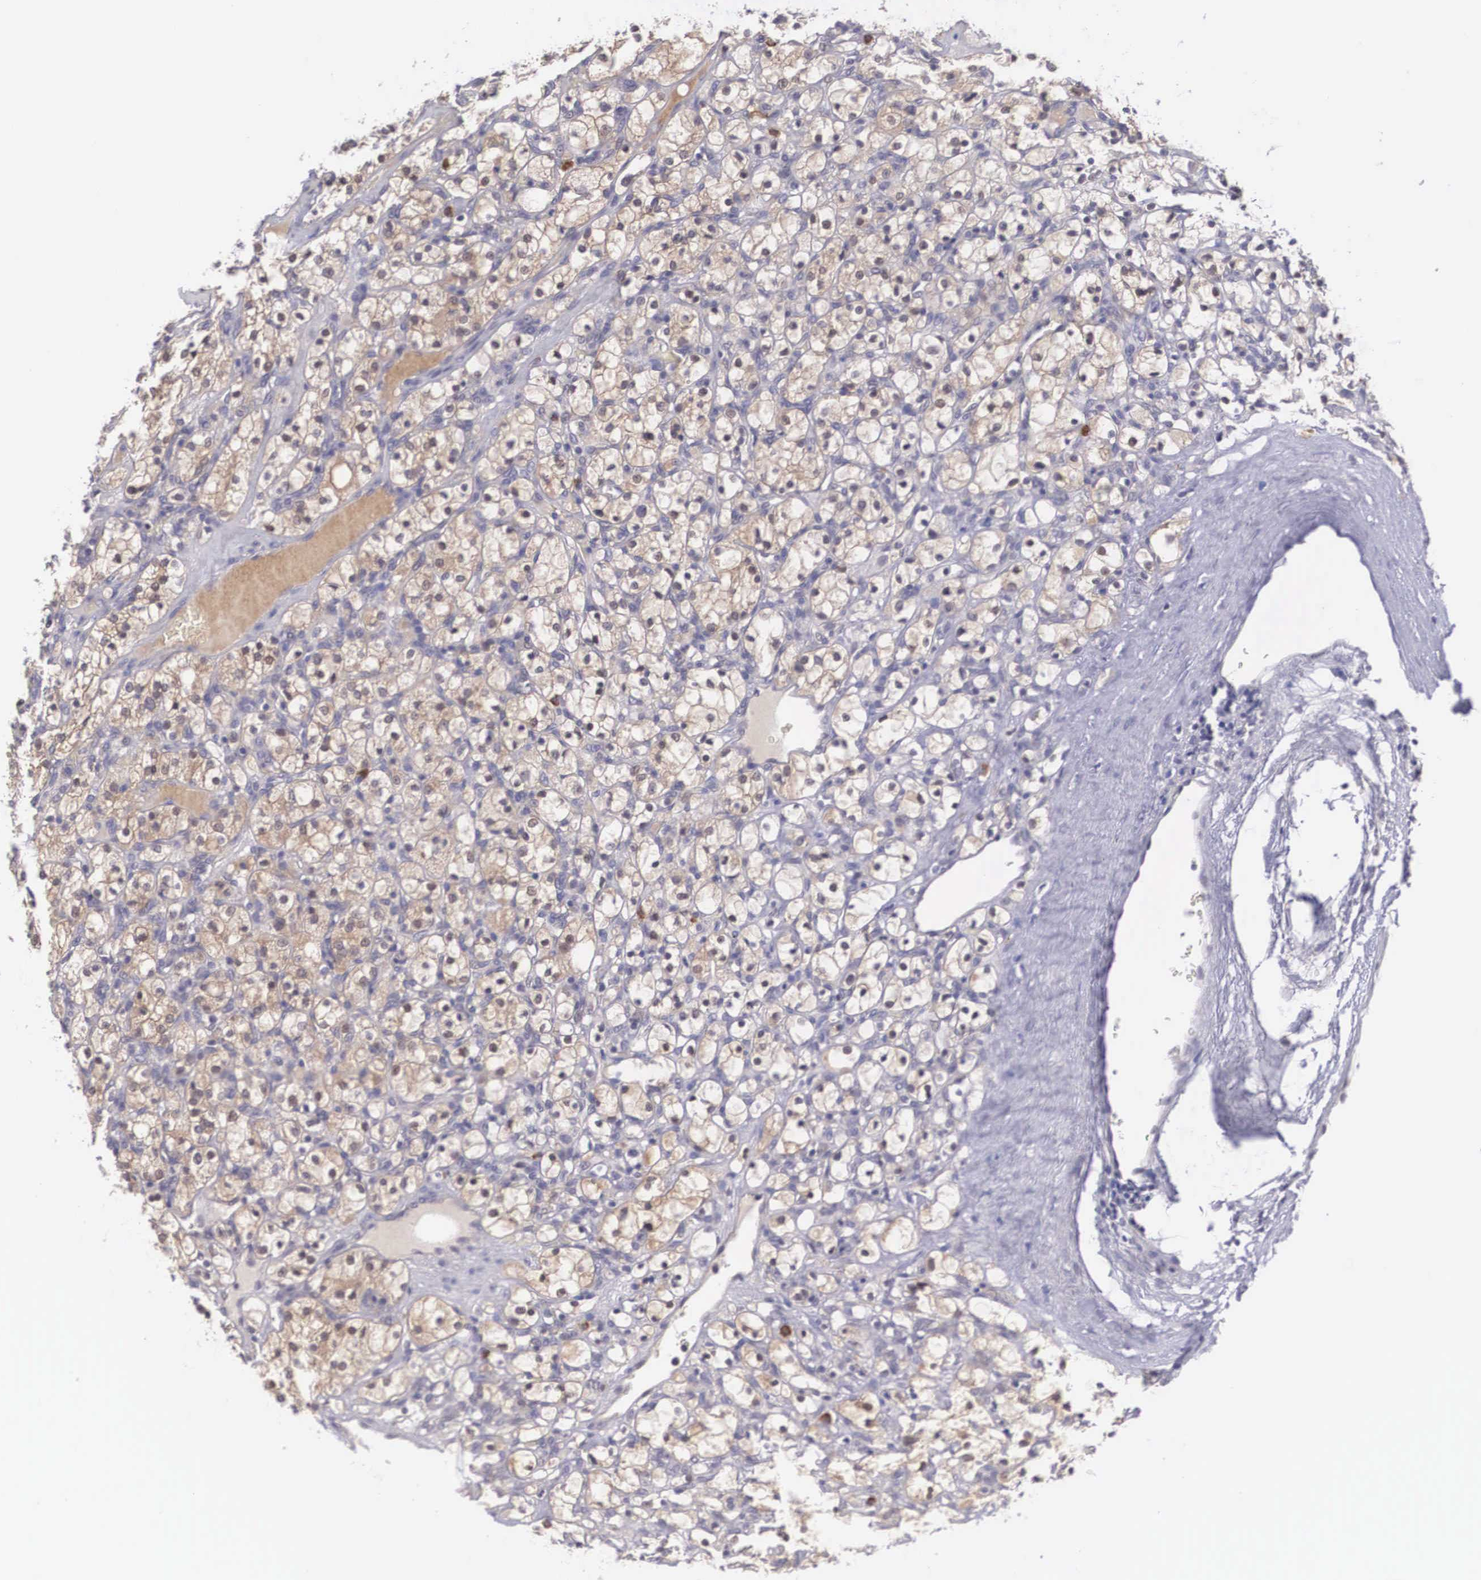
{"staining": {"intensity": "weak", "quantity": ">75%", "location": "cytoplasmic/membranous,nuclear"}, "tissue": "renal cancer", "cell_type": "Tumor cells", "image_type": "cancer", "snomed": [{"axis": "morphology", "description": "Adenocarcinoma, NOS"}, {"axis": "topography", "description": "Kidney"}], "caption": "IHC (DAB) staining of adenocarcinoma (renal) shows weak cytoplasmic/membranous and nuclear protein staining in approximately >75% of tumor cells.", "gene": "NINL", "patient": {"sex": "female", "age": 83}}